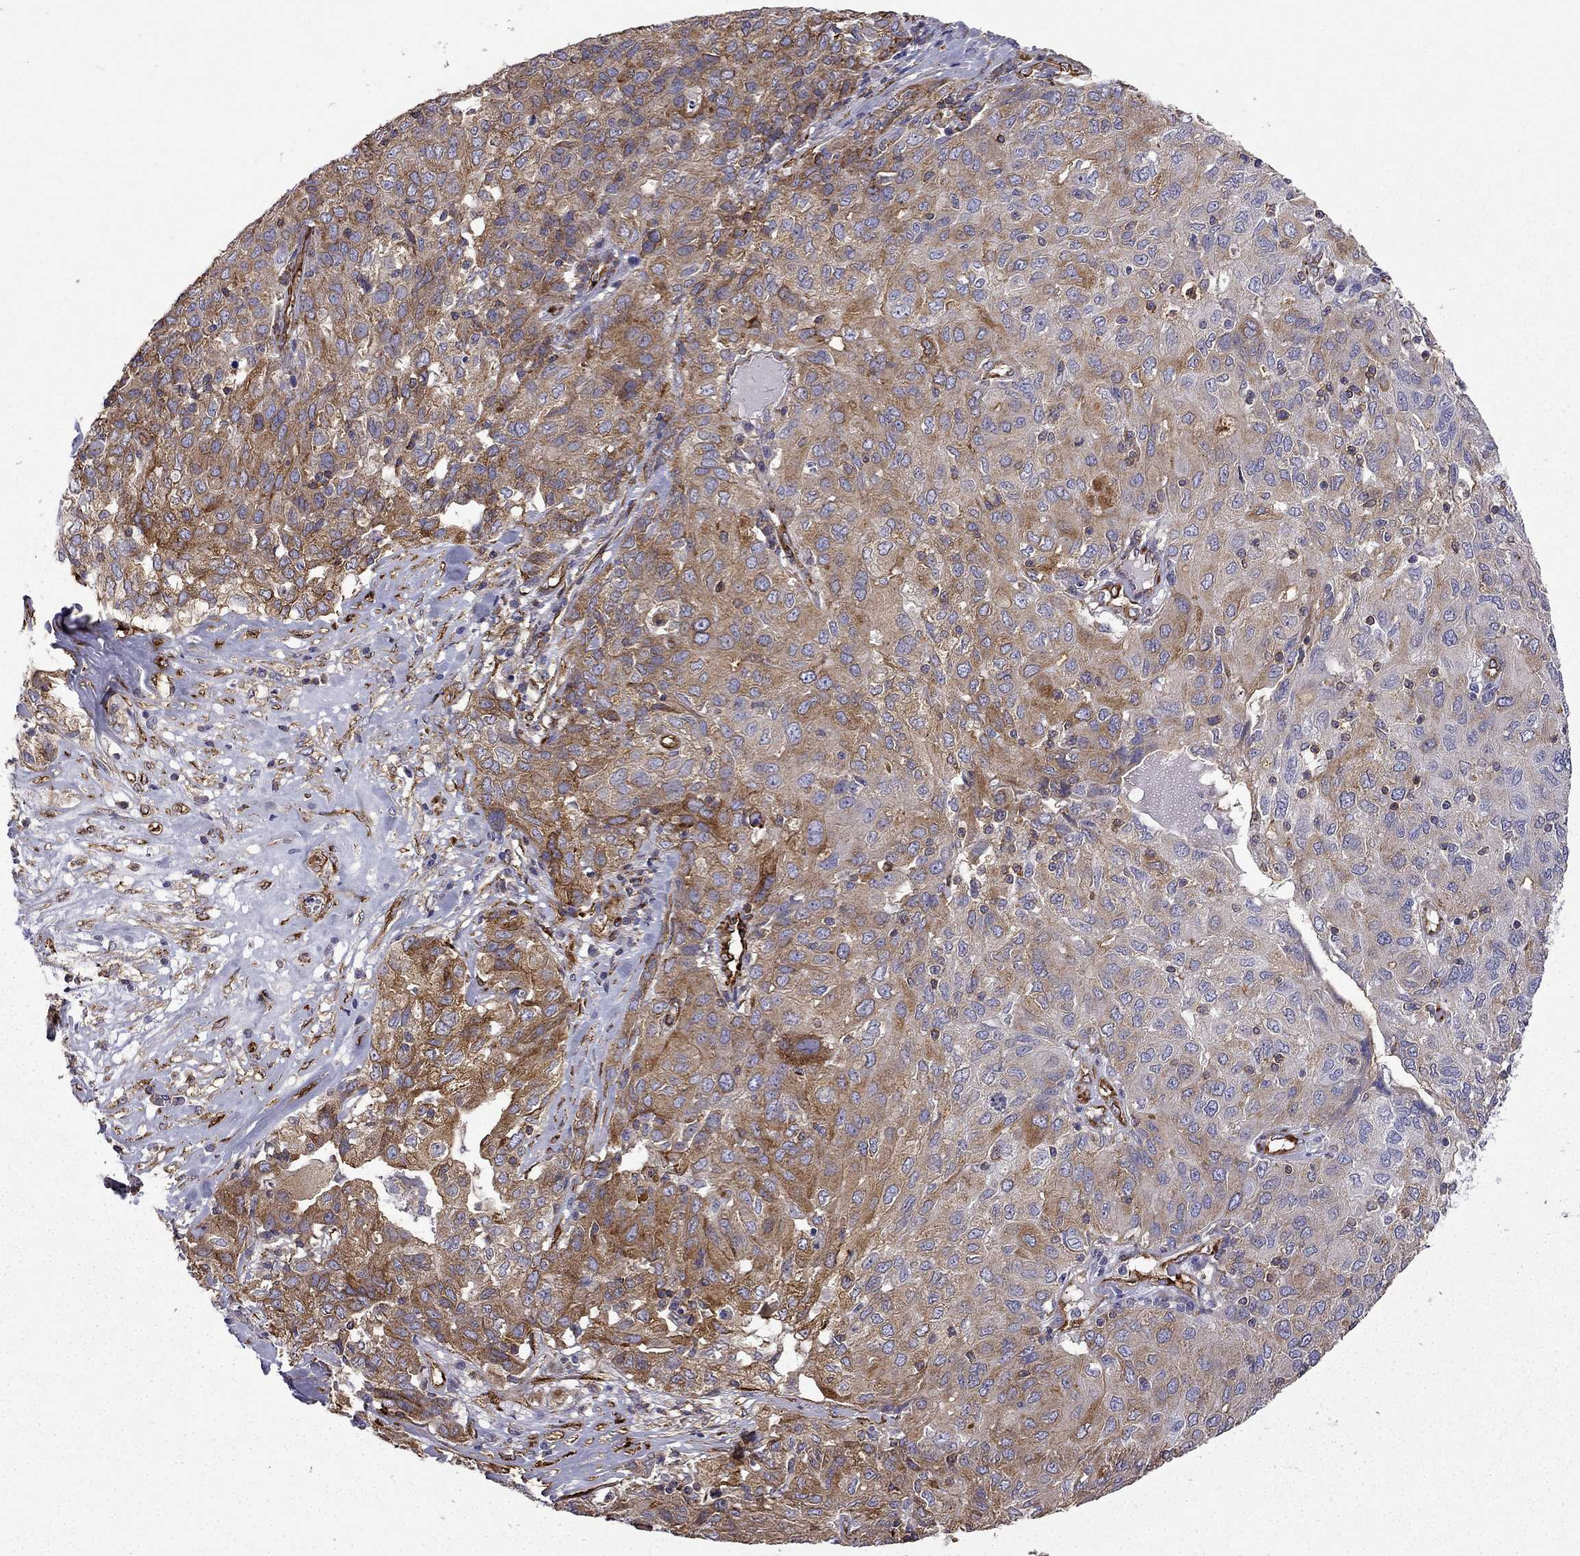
{"staining": {"intensity": "moderate", "quantity": "25%-75%", "location": "cytoplasmic/membranous"}, "tissue": "ovarian cancer", "cell_type": "Tumor cells", "image_type": "cancer", "snomed": [{"axis": "morphology", "description": "Carcinoma, endometroid"}, {"axis": "topography", "description": "Ovary"}], "caption": "A micrograph of ovarian cancer stained for a protein exhibits moderate cytoplasmic/membranous brown staining in tumor cells.", "gene": "MAP4", "patient": {"sex": "female", "age": 50}}